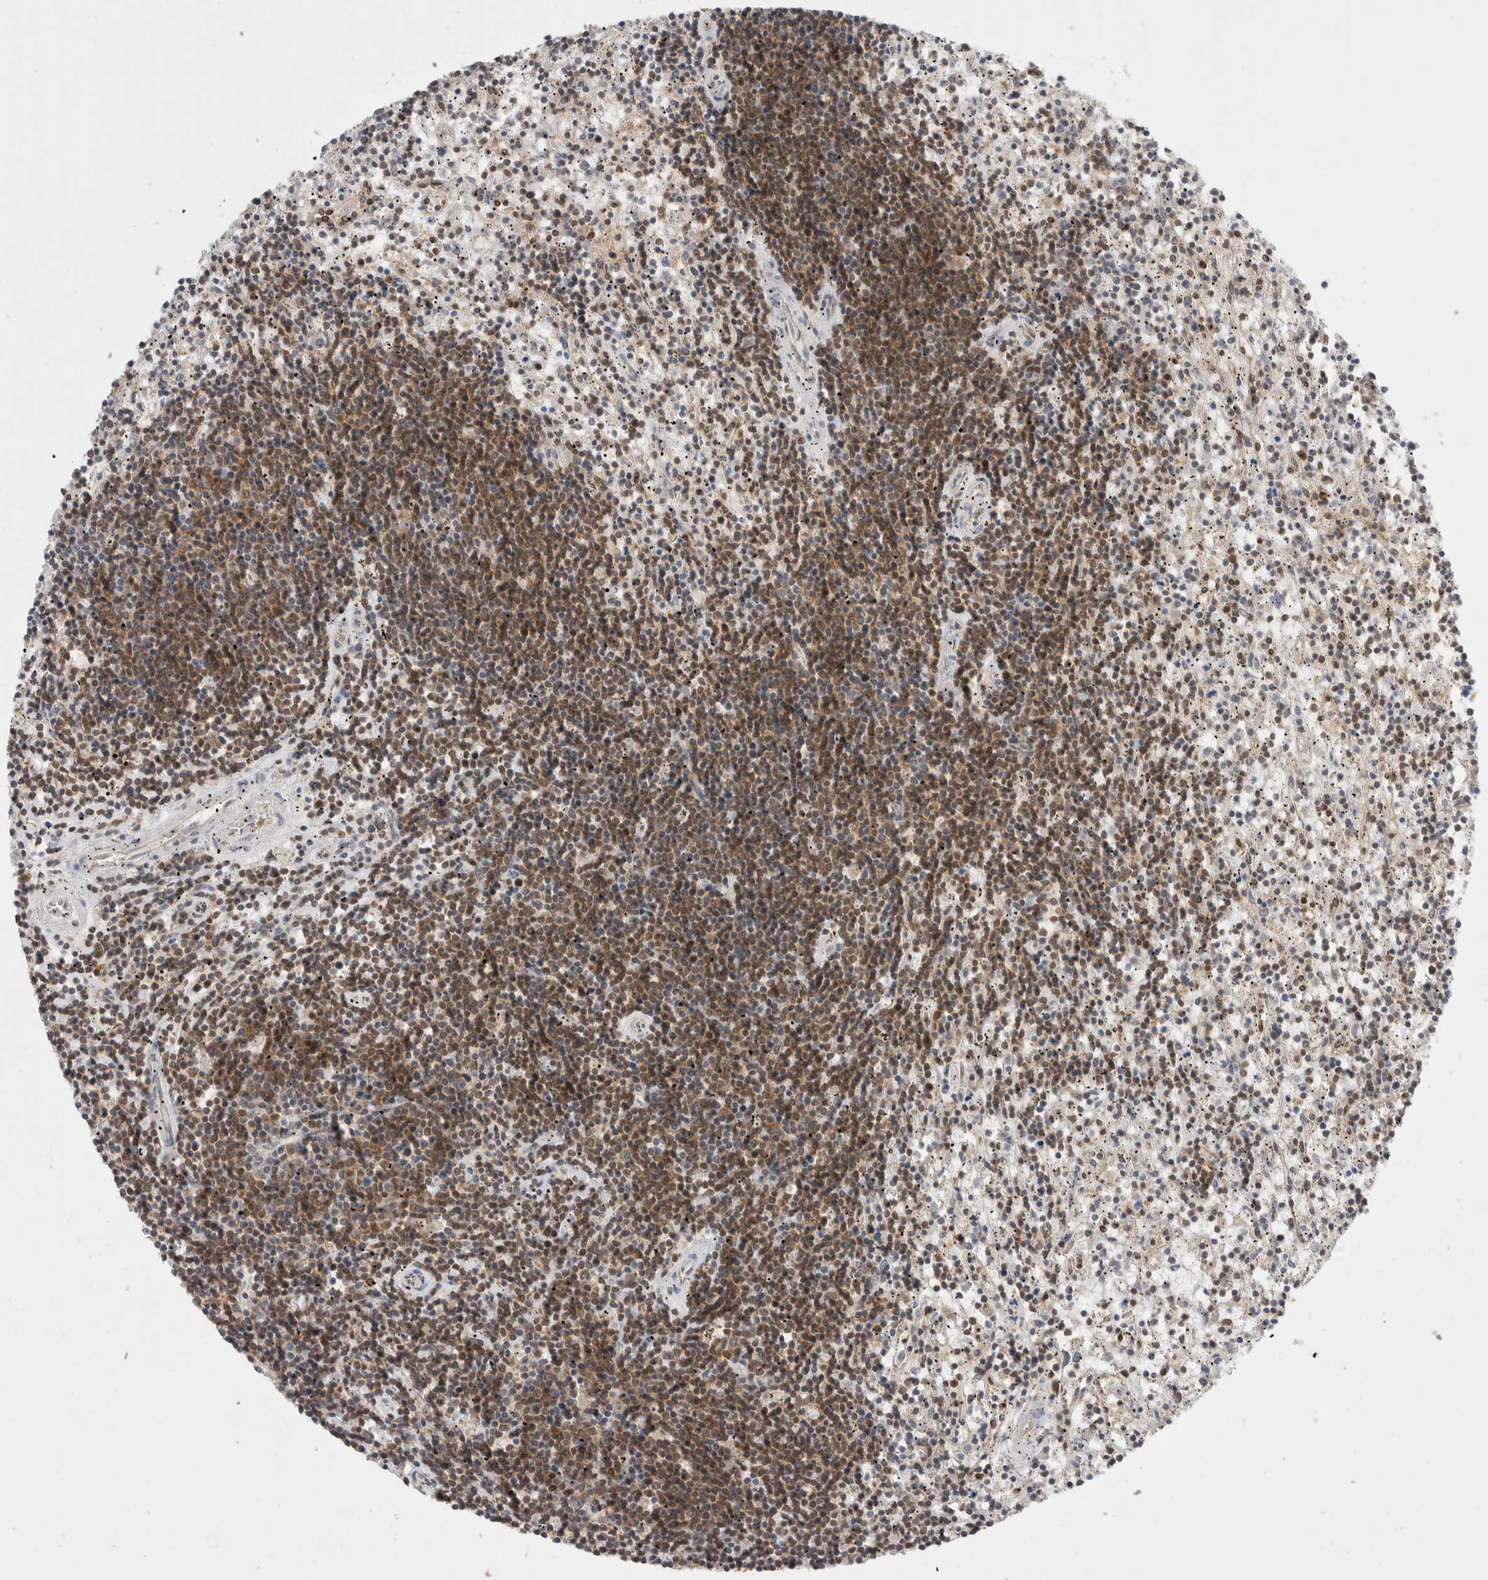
{"staining": {"intensity": "moderate", "quantity": "25%-75%", "location": "cytoplasmic/membranous"}, "tissue": "lymphoma", "cell_type": "Tumor cells", "image_type": "cancer", "snomed": [{"axis": "morphology", "description": "Malignant lymphoma, non-Hodgkin's type, Low grade"}, {"axis": "topography", "description": "Spleen"}], "caption": "An image of human malignant lymphoma, non-Hodgkin's type (low-grade) stained for a protein displays moderate cytoplasmic/membranous brown staining in tumor cells.", "gene": "NFKB1", "patient": {"sex": "male", "age": 76}}